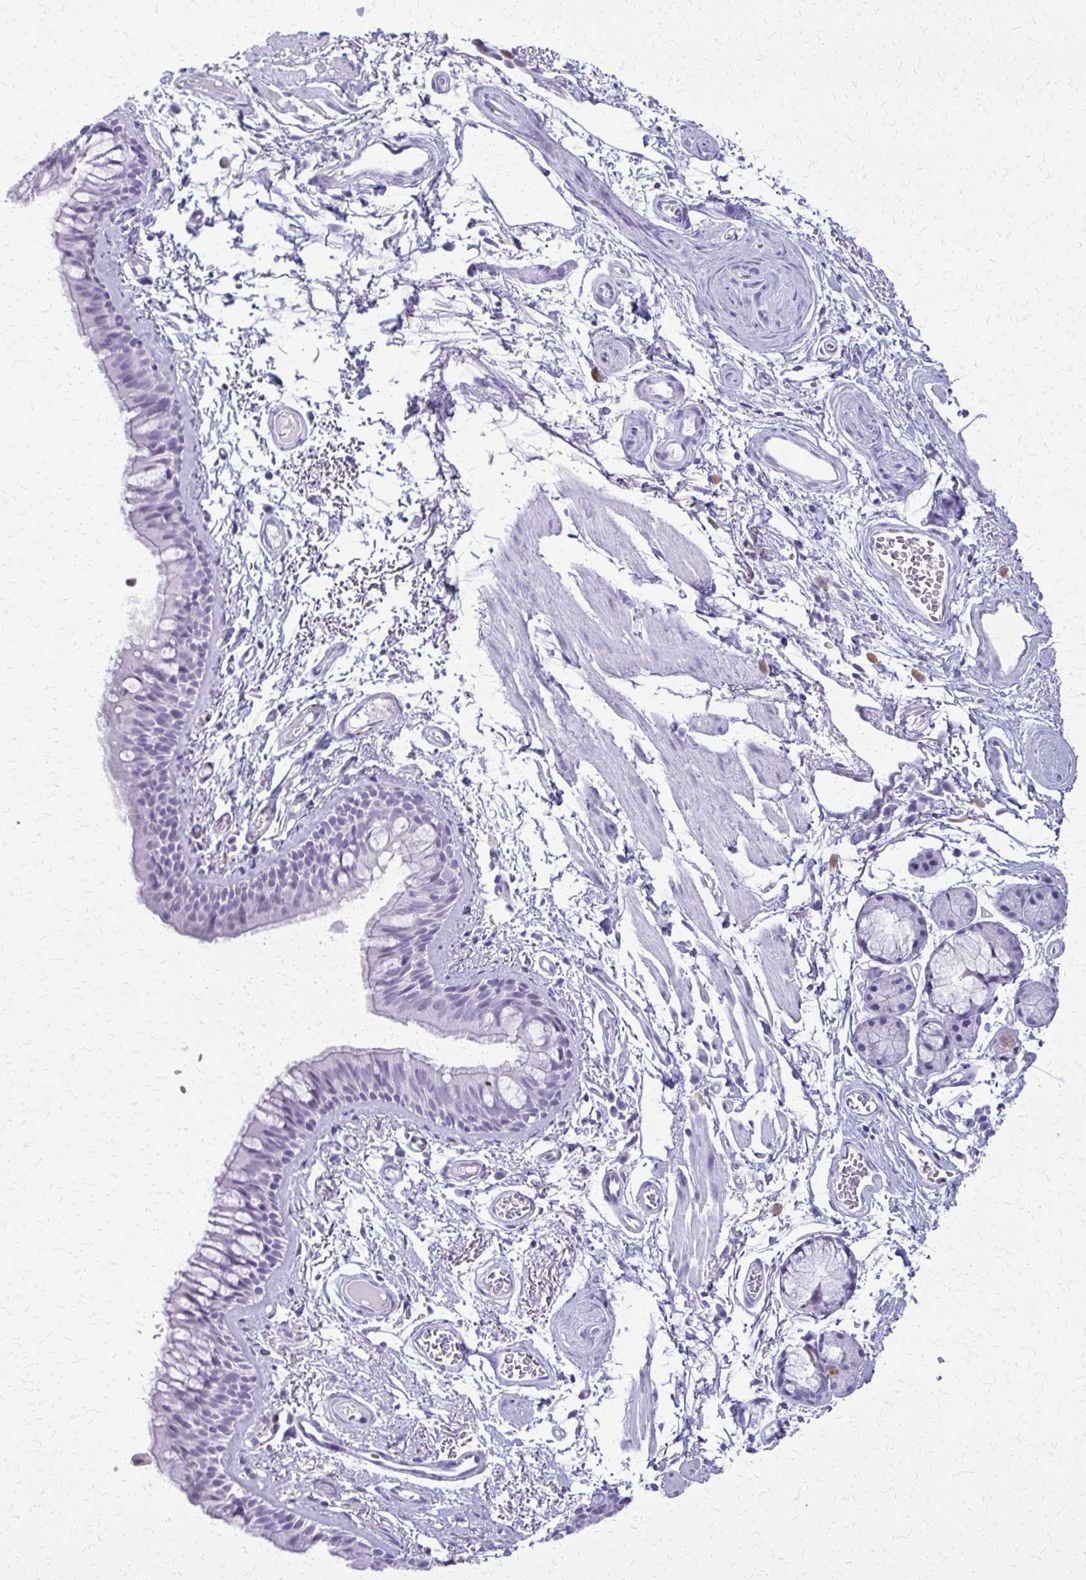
{"staining": {"intensity": "negative", "quantity": "none", "location": "none"}, "tissue": "bronchus", "cell_type": "Respiratory epithelial cells", "image_type": "normal", "snomed": [{"axis": "morphology", "description": "Normal tissue, NOS"}, {"axis": "topography", "description": "Cartilage tissue"}, {"axis": "topography", "description": "Bronchus"}], "caption": "Respiratory epithelial cells show no significant expression in unremarkable bronchus. (DAB (3,3'-diaminobenzidine) immunohistochemistry, high magnification).", "gene": "FAM162B", "patient": {"sex": "female", "age": 79}}